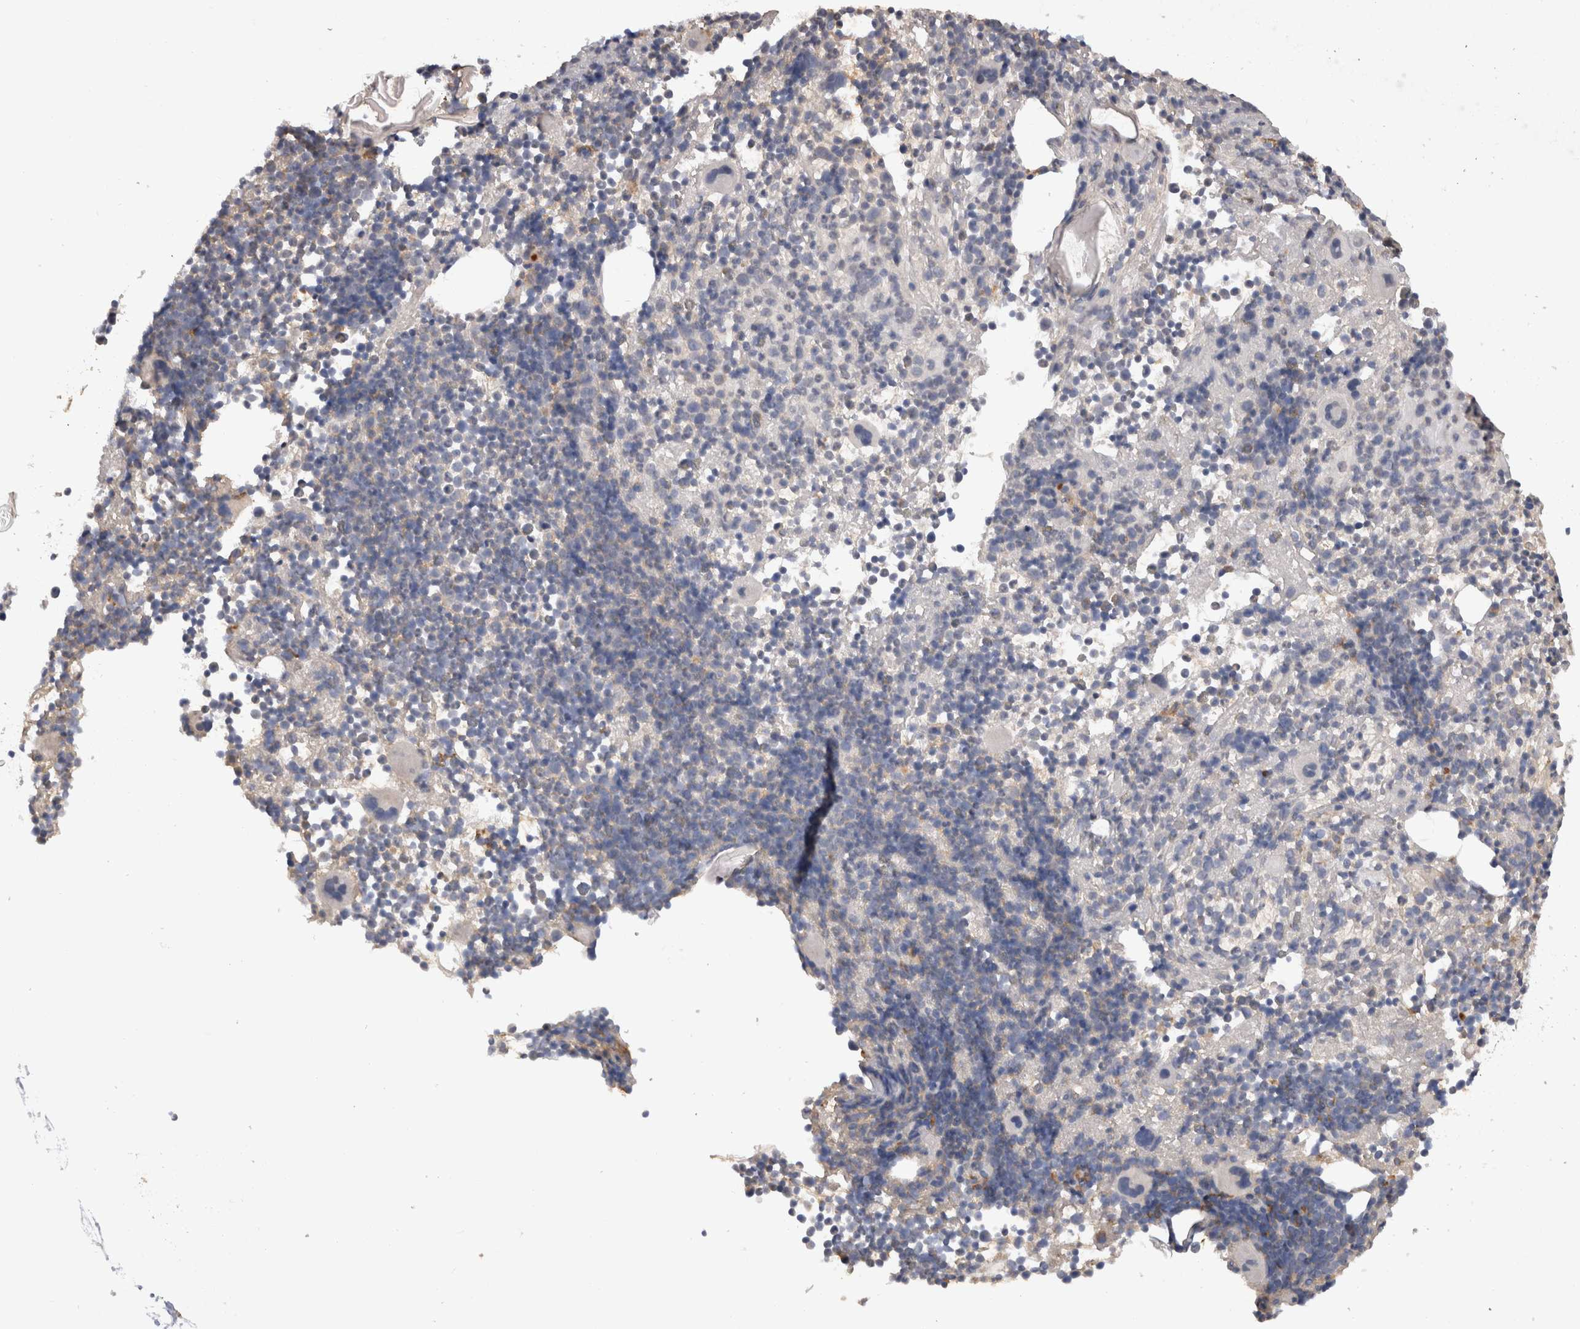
{"staining": {"intensity": "negative", "quantity": "none", "location": "none"}, "tissue": "bone marrow", "cell_type": "Hematopoietic cells", "image_type": "normal", "snomed": [{"axis": "morphology", "description": "Normal tissue, NOS"}, {"axis": "morphology", "description": "Inflammation, NOS"}, {"axis": "topography", "description": "Bone marrow"}], "caption": "Hematopoietic cells are negative for protein expression in normal human bone marrow. (DAB immunohistochemistry, high magnification).", "gene": "VSIG4", "patient": {"sex": "male", "age": 1}}